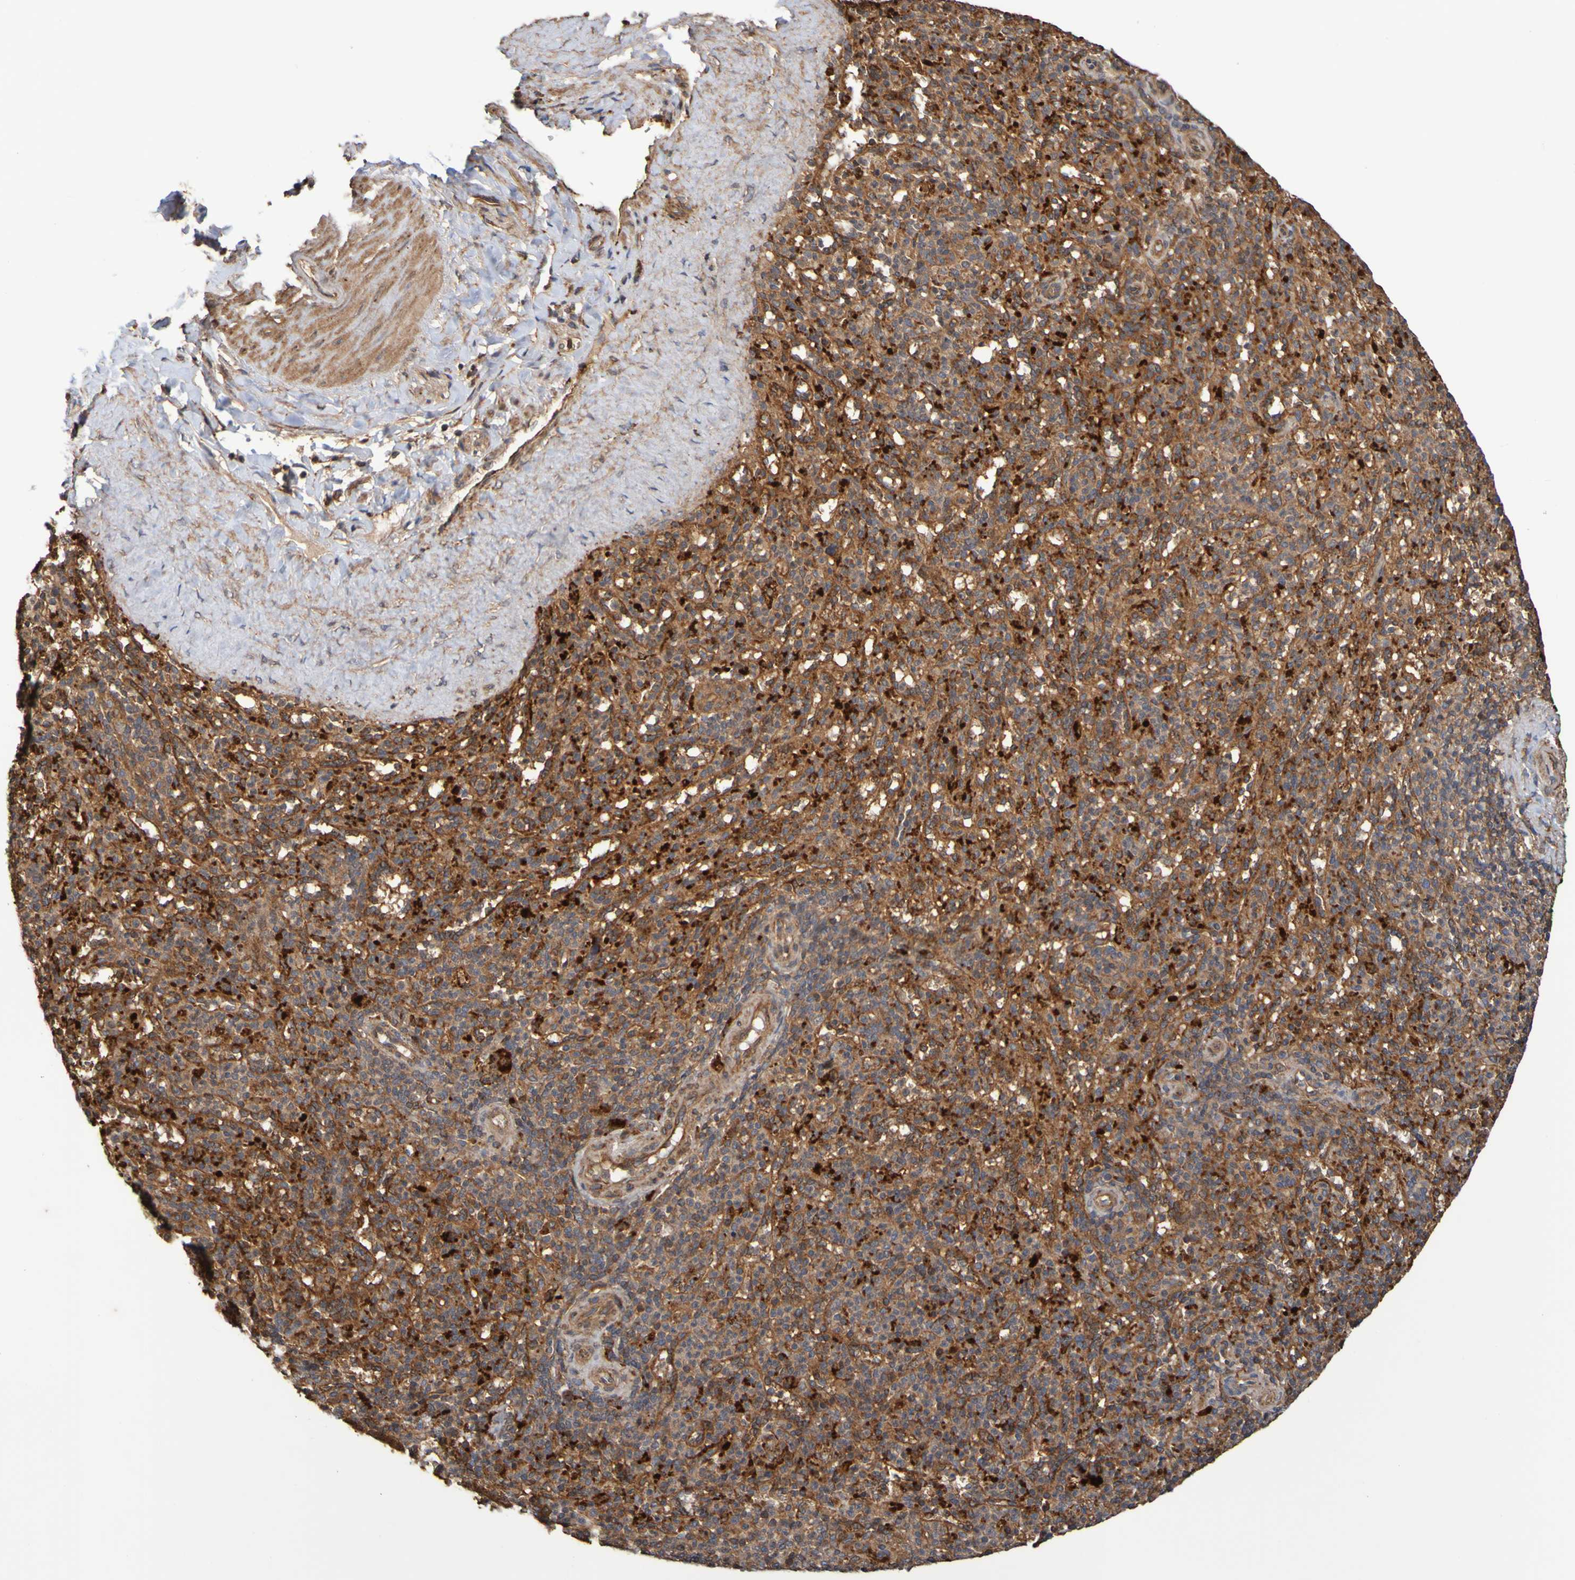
{"staining": {"intensity": "strong", "quantity": ">75%", "location": "cytoplasmic/membranous"}, "tissue": "spleen", "cell_type": "Cells in red pulp", "image_type": "normal", "snomed": [{"axis": "morphology", "description": "Normal tissue, NOS"}, {"axis": "topography", "description": "Spleen"}], "caption": "High-magnification brightfield microscopy of unremarkable spleen stained with DAB (brown) and counterstained with hematoxylin (blue). cells in red pulp exhibit strong cytoplasmic/membranous staining is seen in approximately>75% of cells.", "gene": "UCN", "patient": {"sex": "male", "age": 36}}